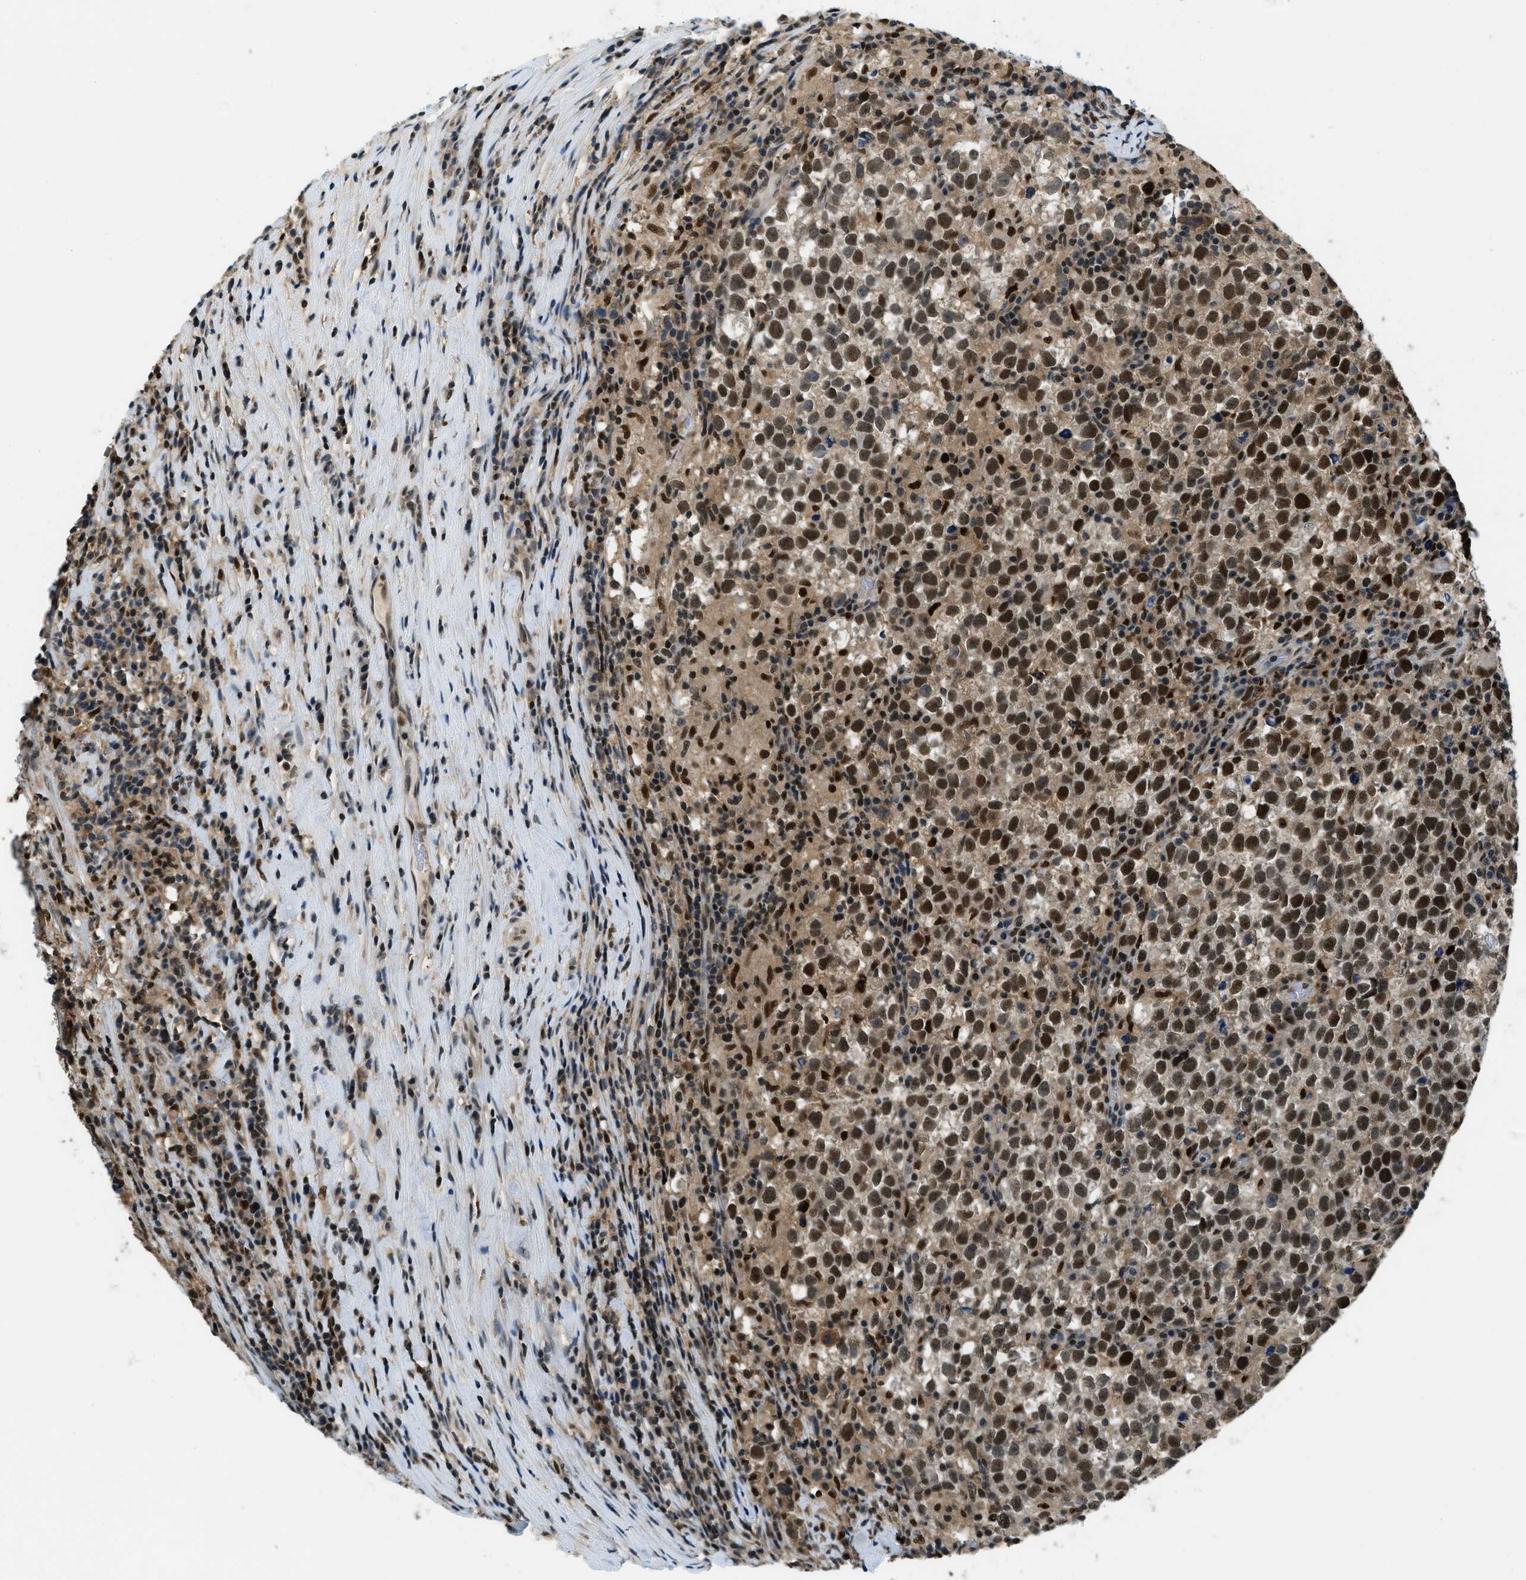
{"staining": {"intensity": "strong", "quantity": ">75%", "location": "nuclear"}, "tissue": "testis cancer", "cell_type": "Tumor cells", "image_type": "cancer", "snomed": [{"axis": "morphology", "description": "Normal tissue, NOS"}, {"axis": "morphology", "description": "Seminoma, NOS"}, {"axis": "topography", "description": "Testis"}], "caption": "DAB immunohistochemical staining of human testis cancer displays strong nuclear protein staining in about >75% of tumor cells.", "gene": "OGFR", "patient": {"sex": "male", "age": 43}}